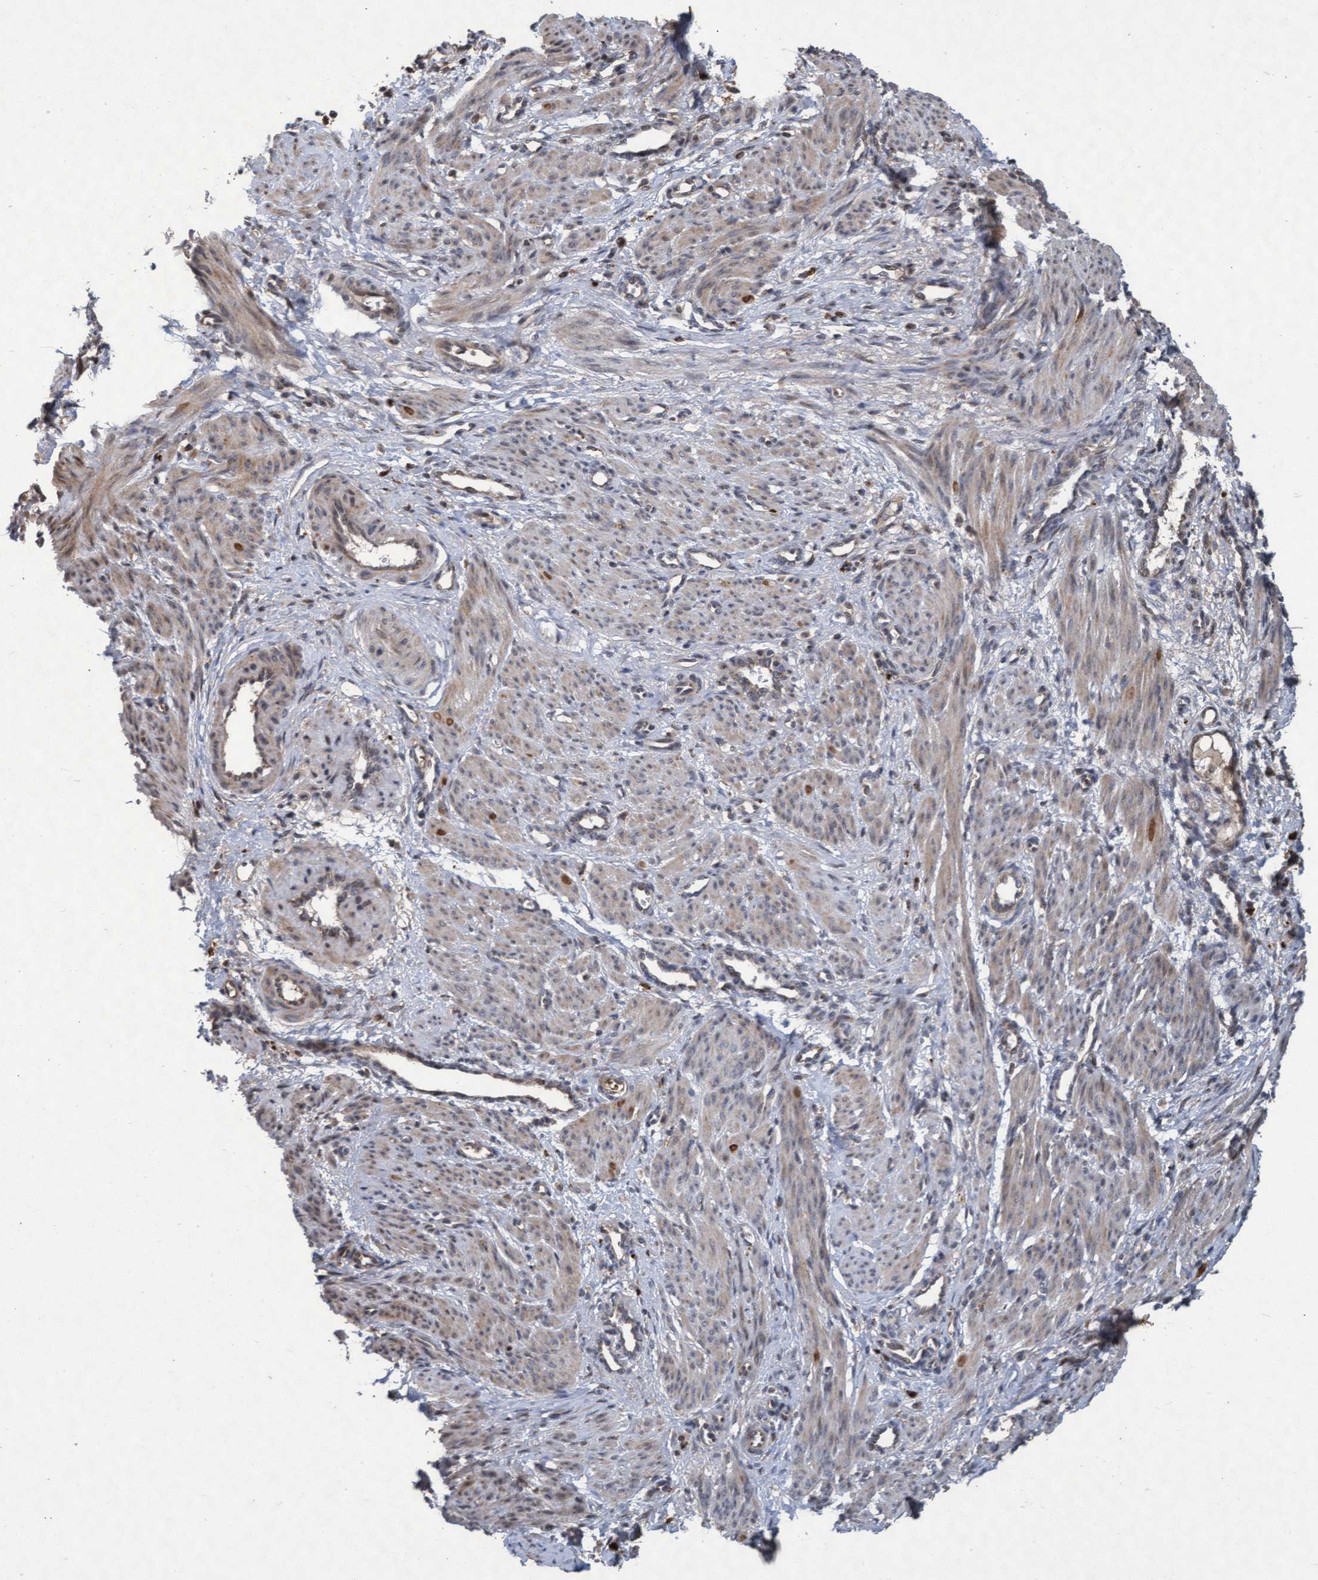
{"staining": {"intensity": "moderate", "quantity": ">75%", "location": "cytoplasmic/membranous"}, "tissue": "smooth muscle", "cell_type": "Smooth muscle cells", "image_type": "normal", "snomed": [{"axis": "morphology", "description": "Normal tissue, NOS"}, {"axis": "topography", "description": "Endometrium"}], "caption": "Immunohistochemical staining of benign human smooth muscle displays medium levels of moderate cytoplasmic/membranous expression in about >75% of smooth muscle cells.", "gene": "KCNC2", "patient": {"sex": "female", "age": 33}}